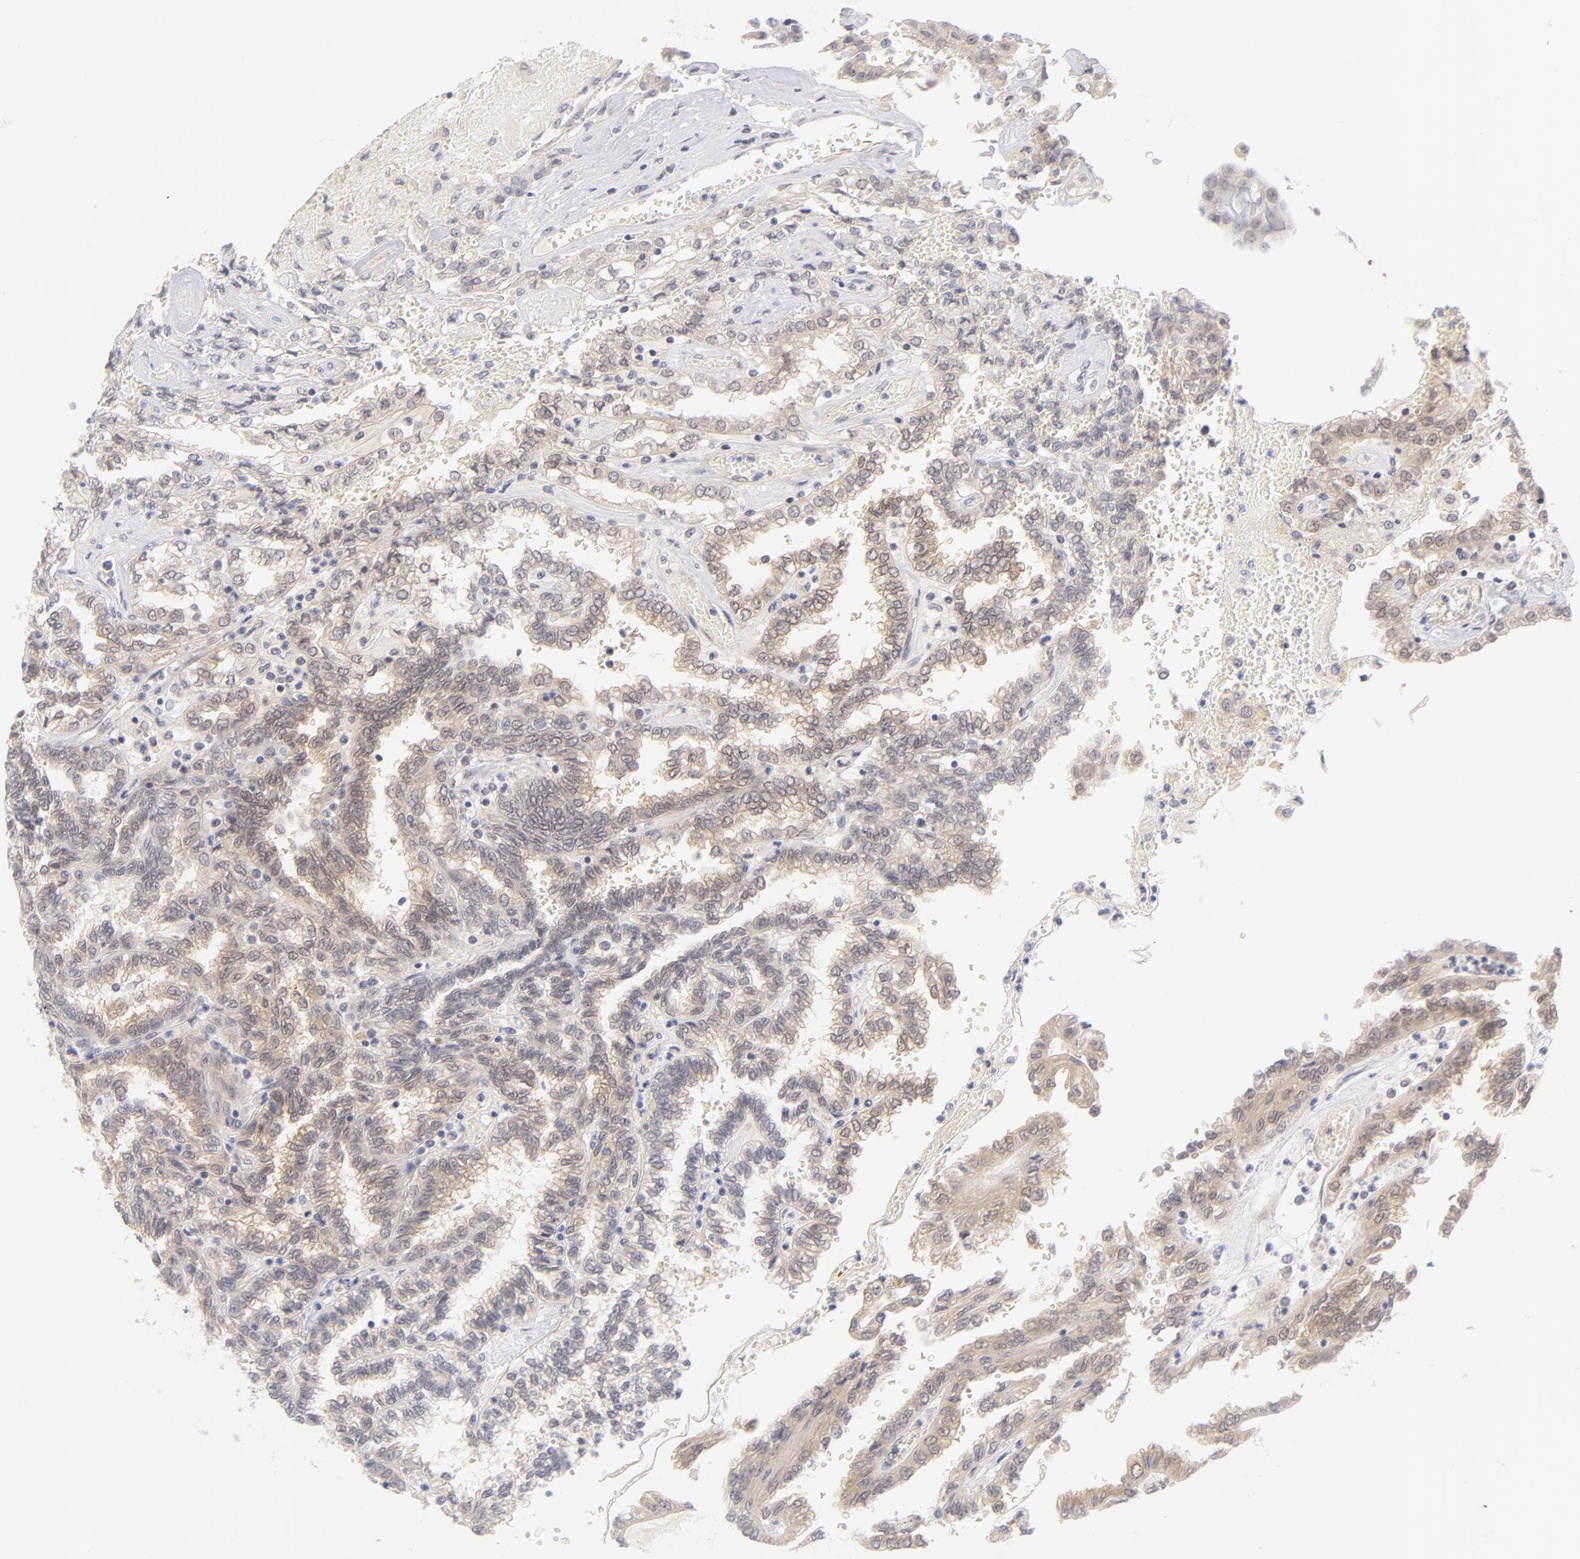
{"staining": {"intensity": "weak", "quantity": "25%-75%", "location": "cytoplasmic/membranous"}, "tissue": "renal cancer", "cell_type": "Tumor cells", "image_type": "cancer", "snomed": [{"axis": "morphology", "description": "Inflammation, NOS"}, {"axis": "morphology", "description": "Adenocarcinoma, NOS"}, {"axis": "topography", "description": "Kidney"}], "caption": "Renal cancer tissue shows weak cytoplasmic/membranous positivity in approximately 25%-75% of tumor cells, visualized by immunohistochemistry. (Brightfield microscopy of DAB IHC at high magnification).", "gene": "CASP6", "patient": {"sex": "male", "age": 68}}